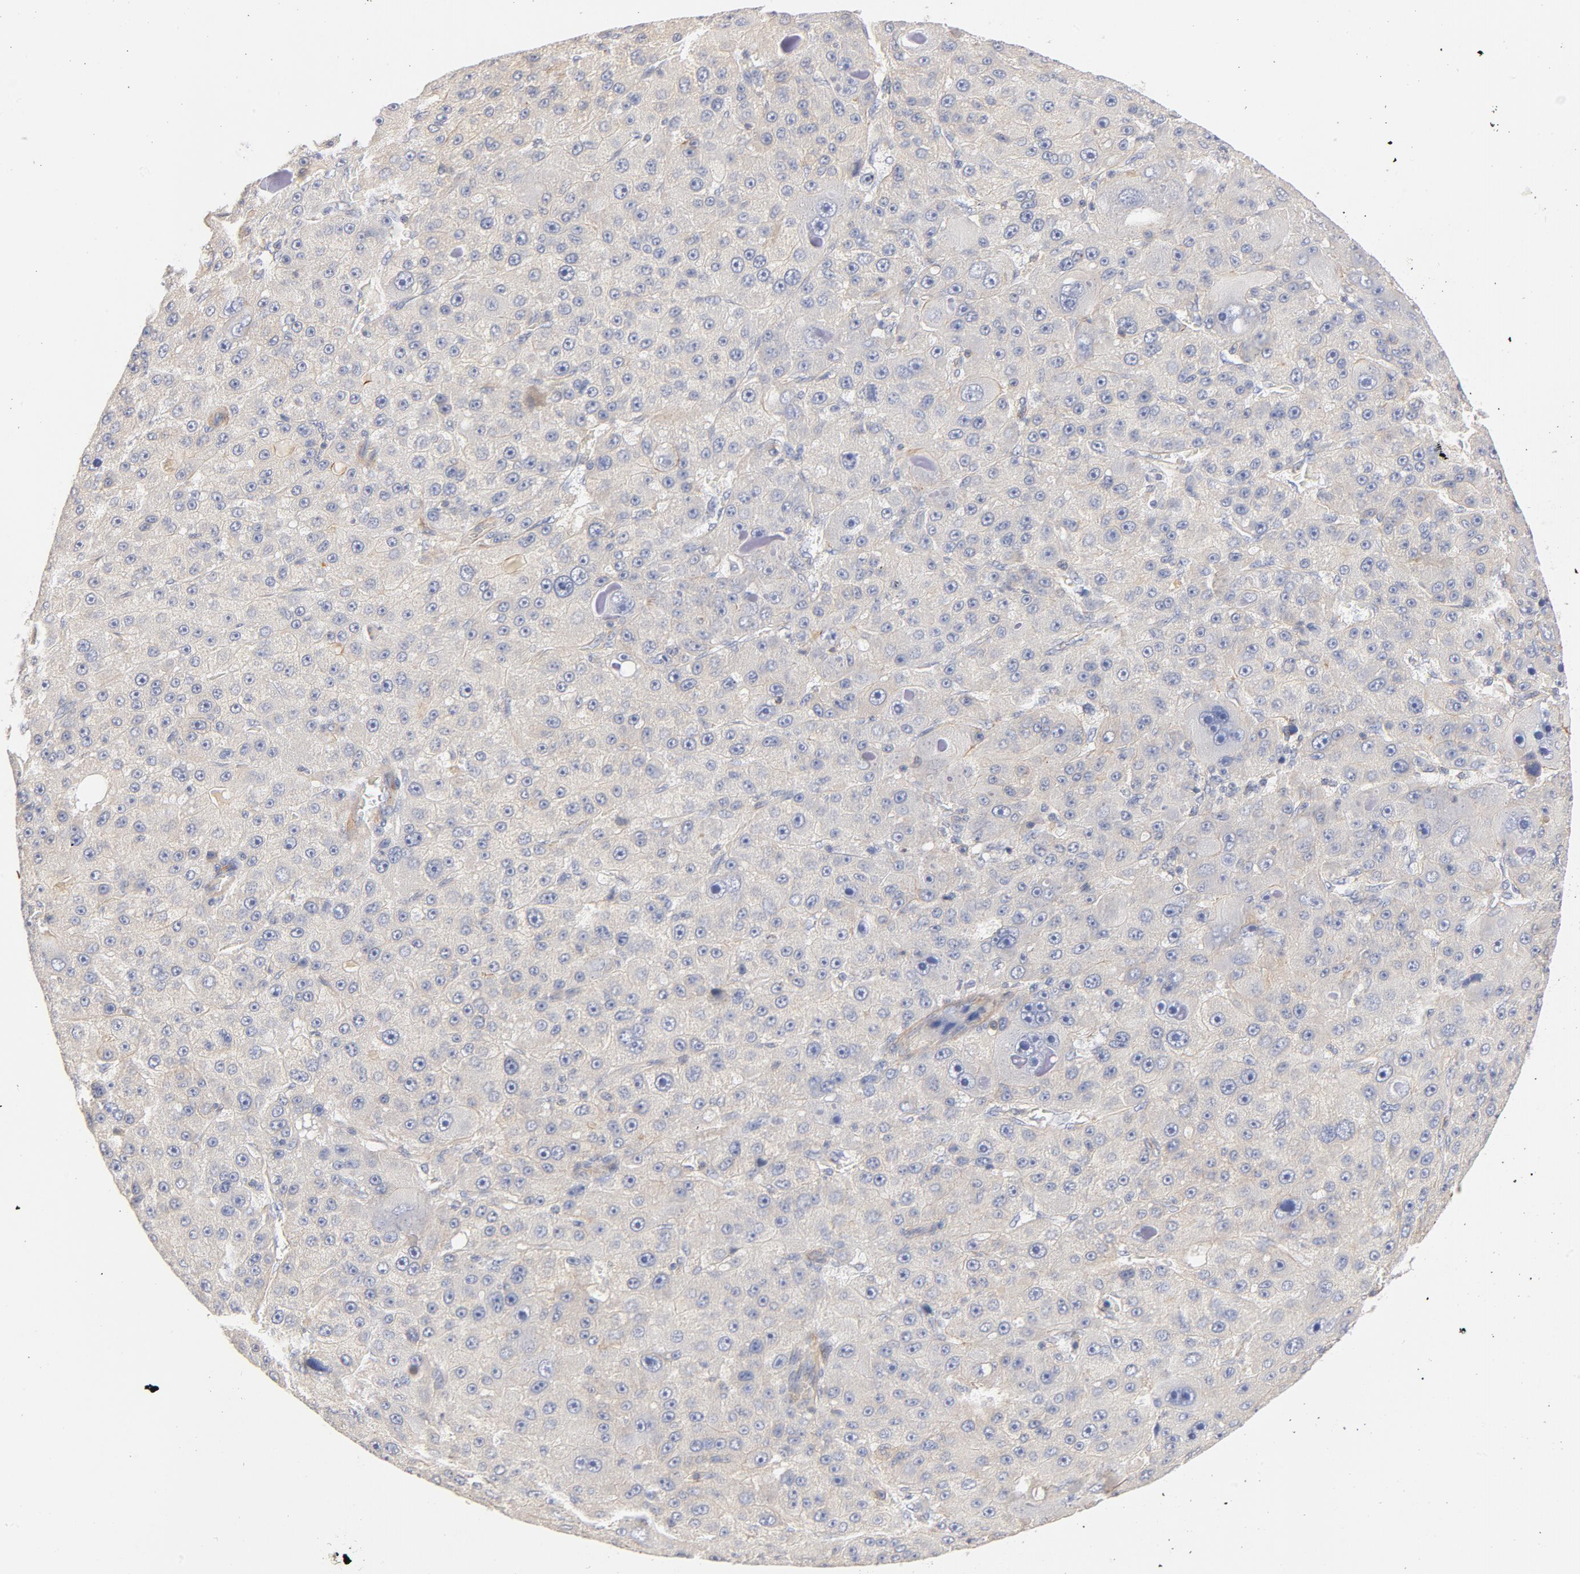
{"staining": {"intensity": "weak", "quantity": "<25%", "location": "cytoplasmic/membranous"}, "tissue": "liver cancer", "cell_type": "Tumor cells", "image_type": "cancer", "snomed": [{"axis": "morphology", "description": "Carcinoma, Hepatocellular, NOS"}, {"axis": "topography", "description": "Liver"}], "caption": "Tumor cells show no significant protein positivity in liver hepatocellular carcinoma. (DAB IHC with hematoxylin counter stain).", "gene": "STRN3", "patient": {"sex": "male", "age": 76}}